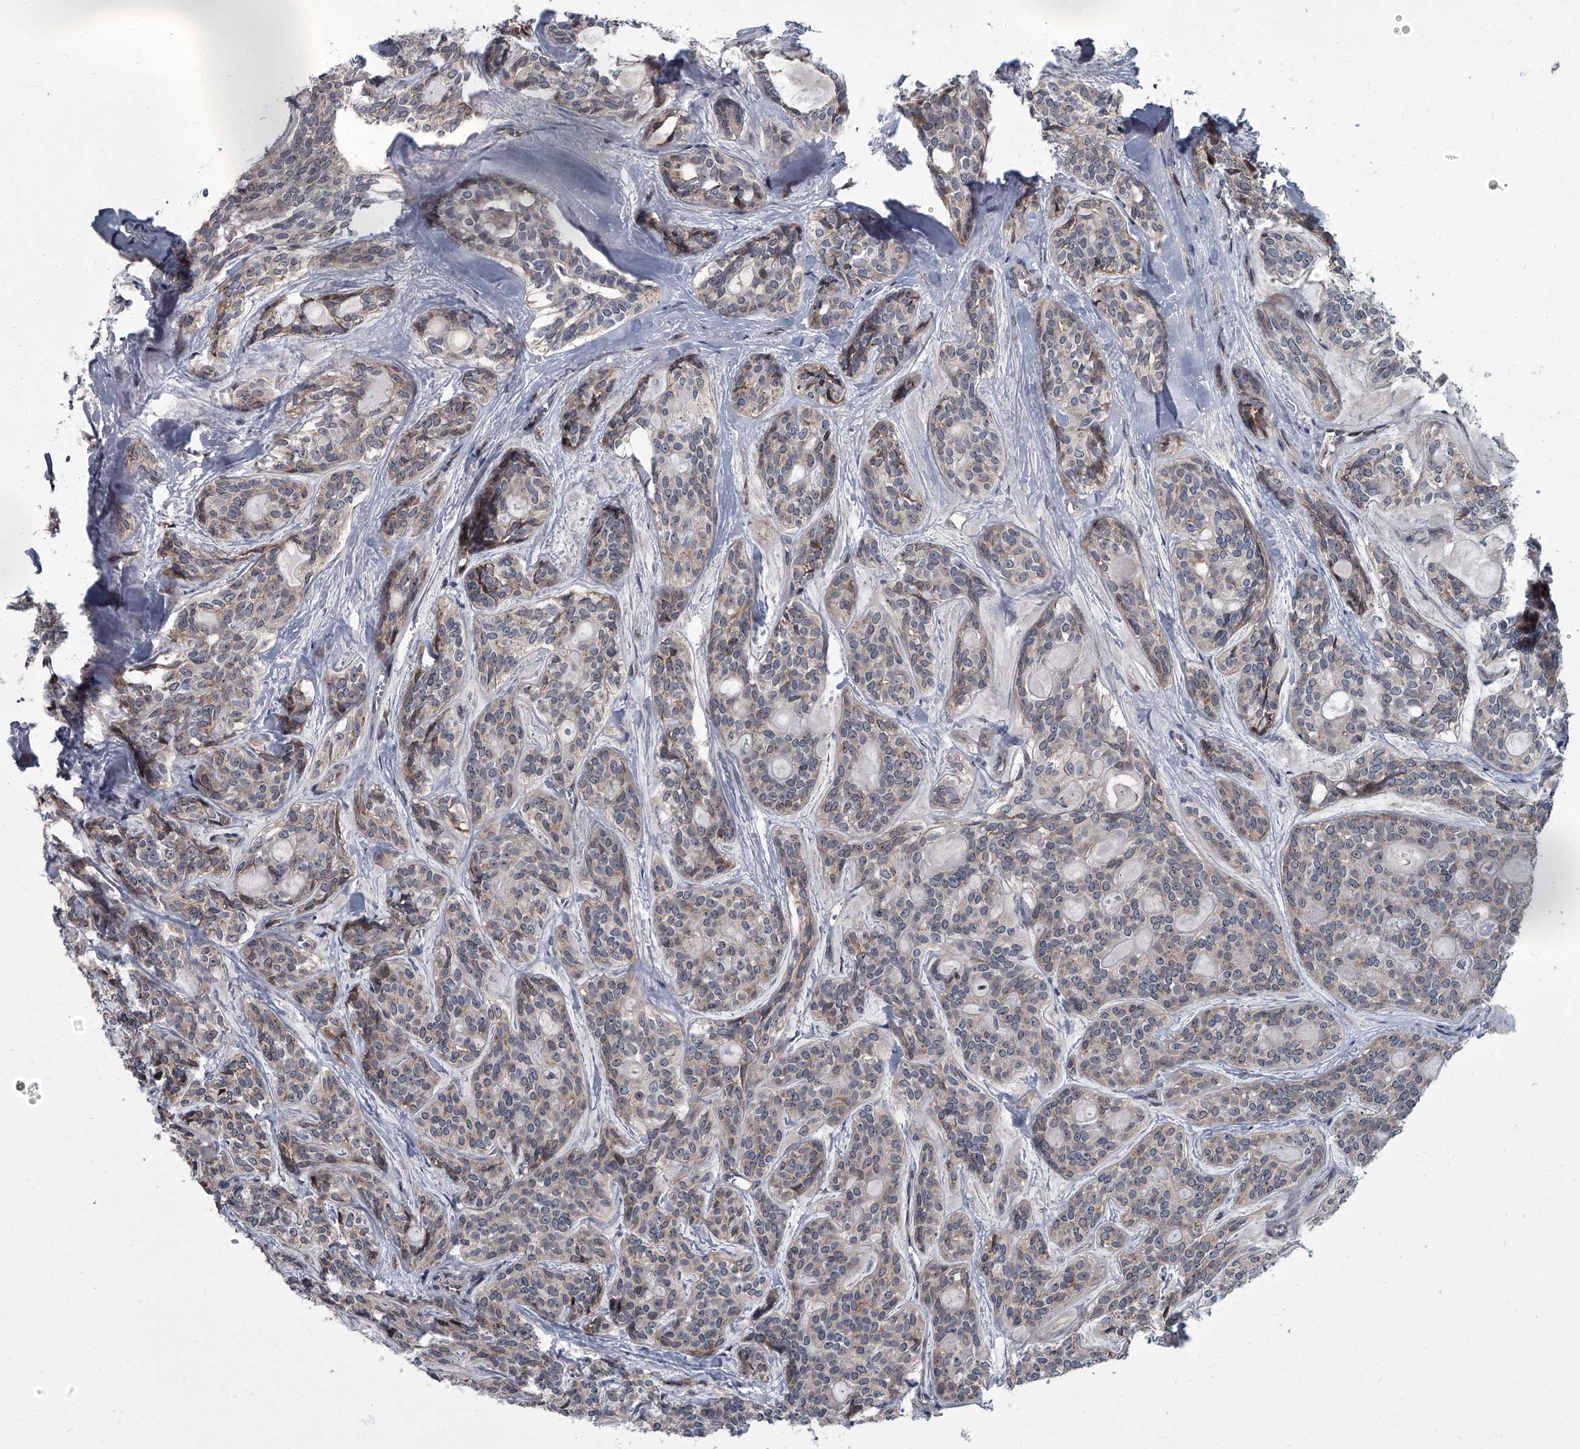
{"staining": {"intensity": "negative", "quantity": "none", "location": "none"}, "tissue": "head and neck cancer", "cell_type": "Tumor cells", "image_type": "cancer", "snomed": [{"axis": "morphology", "description": "Adenocarcinoma, NOS"}, {"axis": "topography", "description": "Head-Neck"}], "caption": "Head and neck cancer (adenocarcinoma) was stained to show a protein in brown. There is no significant positivity in tumor cells. Brightfield microscopy of immunohistochemistry stained with DAB (brown) and hematoxylin (blue), captured at high magnification.", "gene": "ZNF274", "patient": {"sex": "male", "age": 66}}